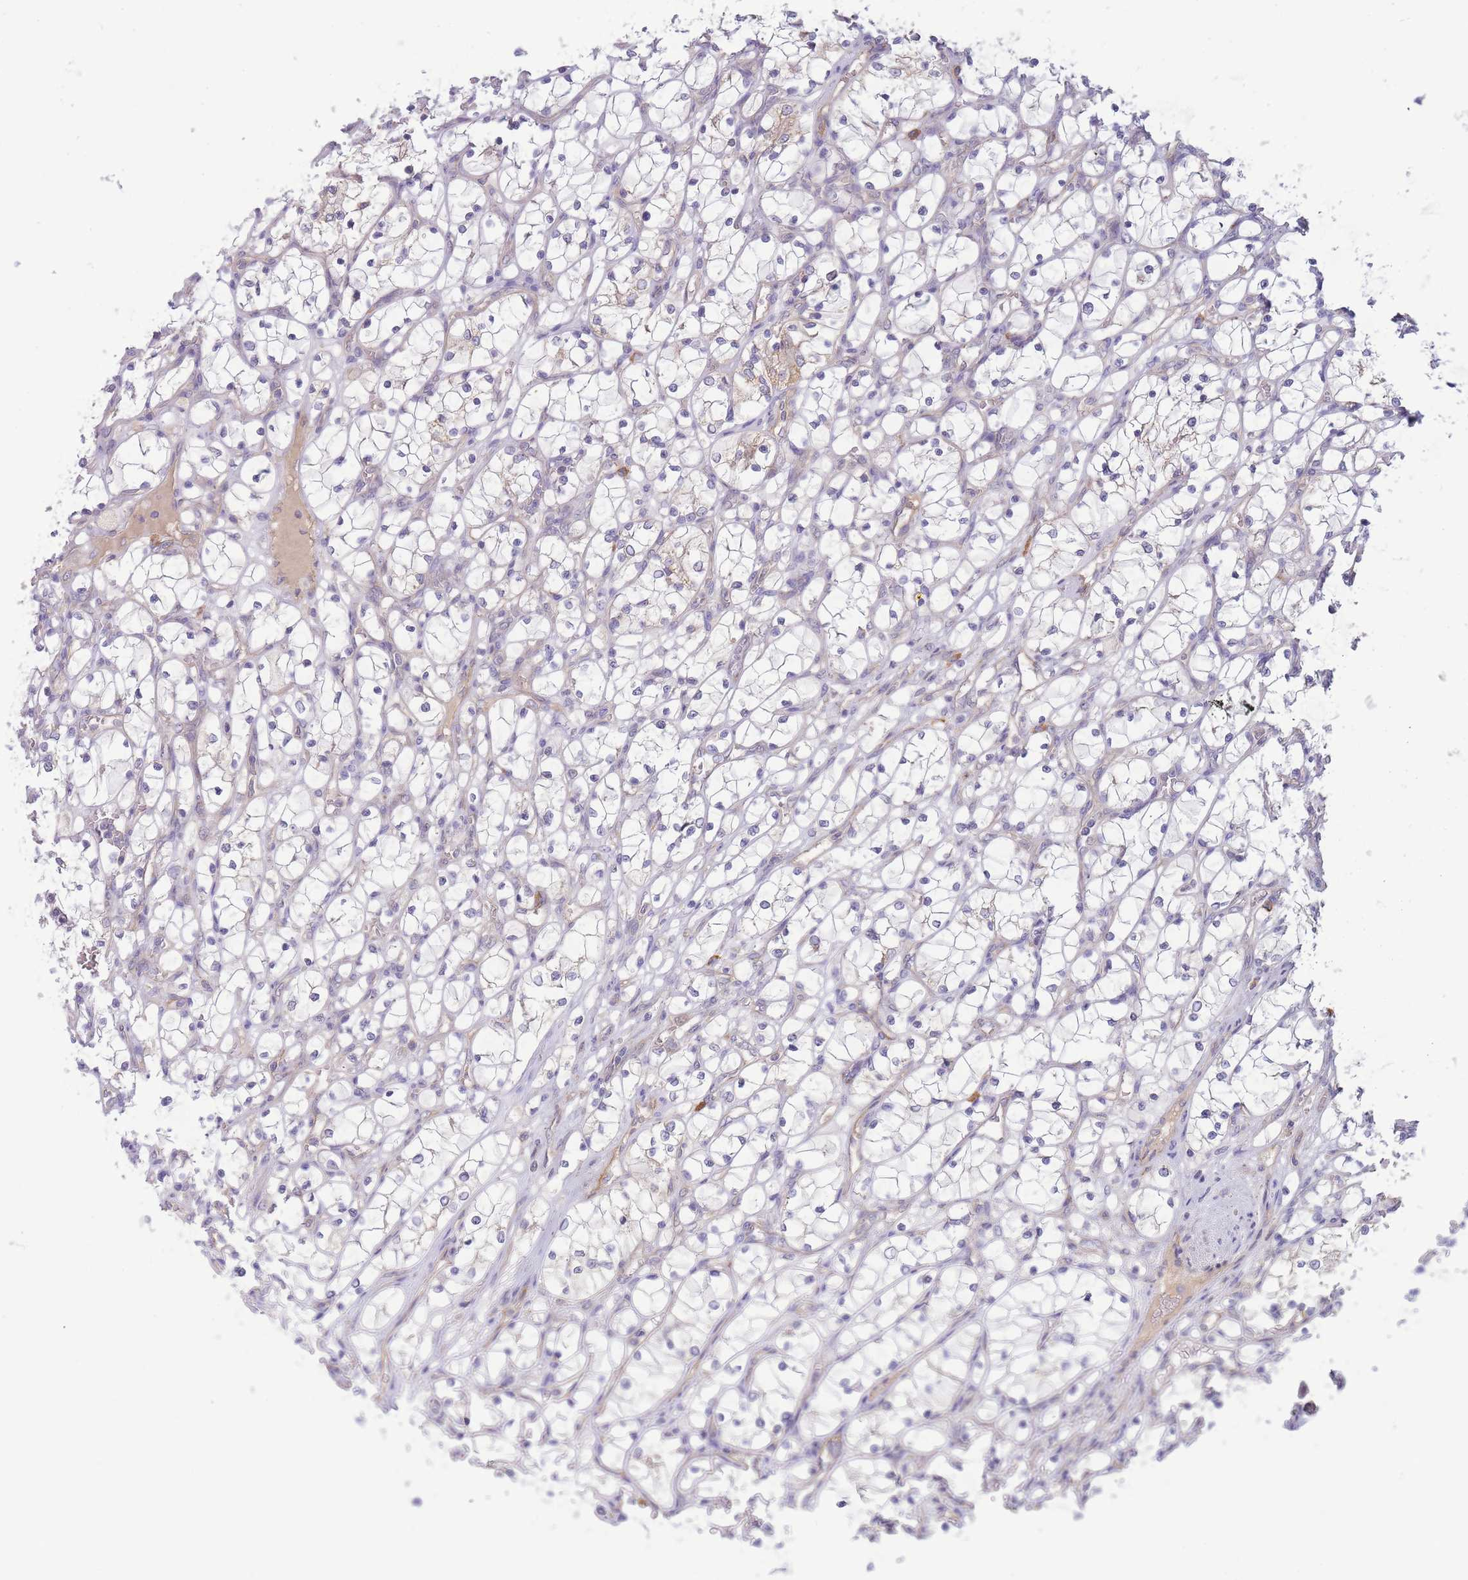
{"staining": {"intensity": "negative", "quantity": "none", "location": "none"}, "tissue": "renal cancer", "cell_type": "Tumor cells", "image_type": "cancer", "snomed": [{"axis": "morphology", "description": "Adenocarcinoma, NOS"}, {"axis": "topography", "description": "Kidney"}], "caption": "High magnification brightfield microscopy of renal adenocarcinoma stained with DAB (3,3'-diaminobenzidine) (brown) and counterstained with hematoxylin (blue): tumor cells show no significant staining.", "gene": "NDUFAF5", "patient": {"sex": "female", "age": 69}}